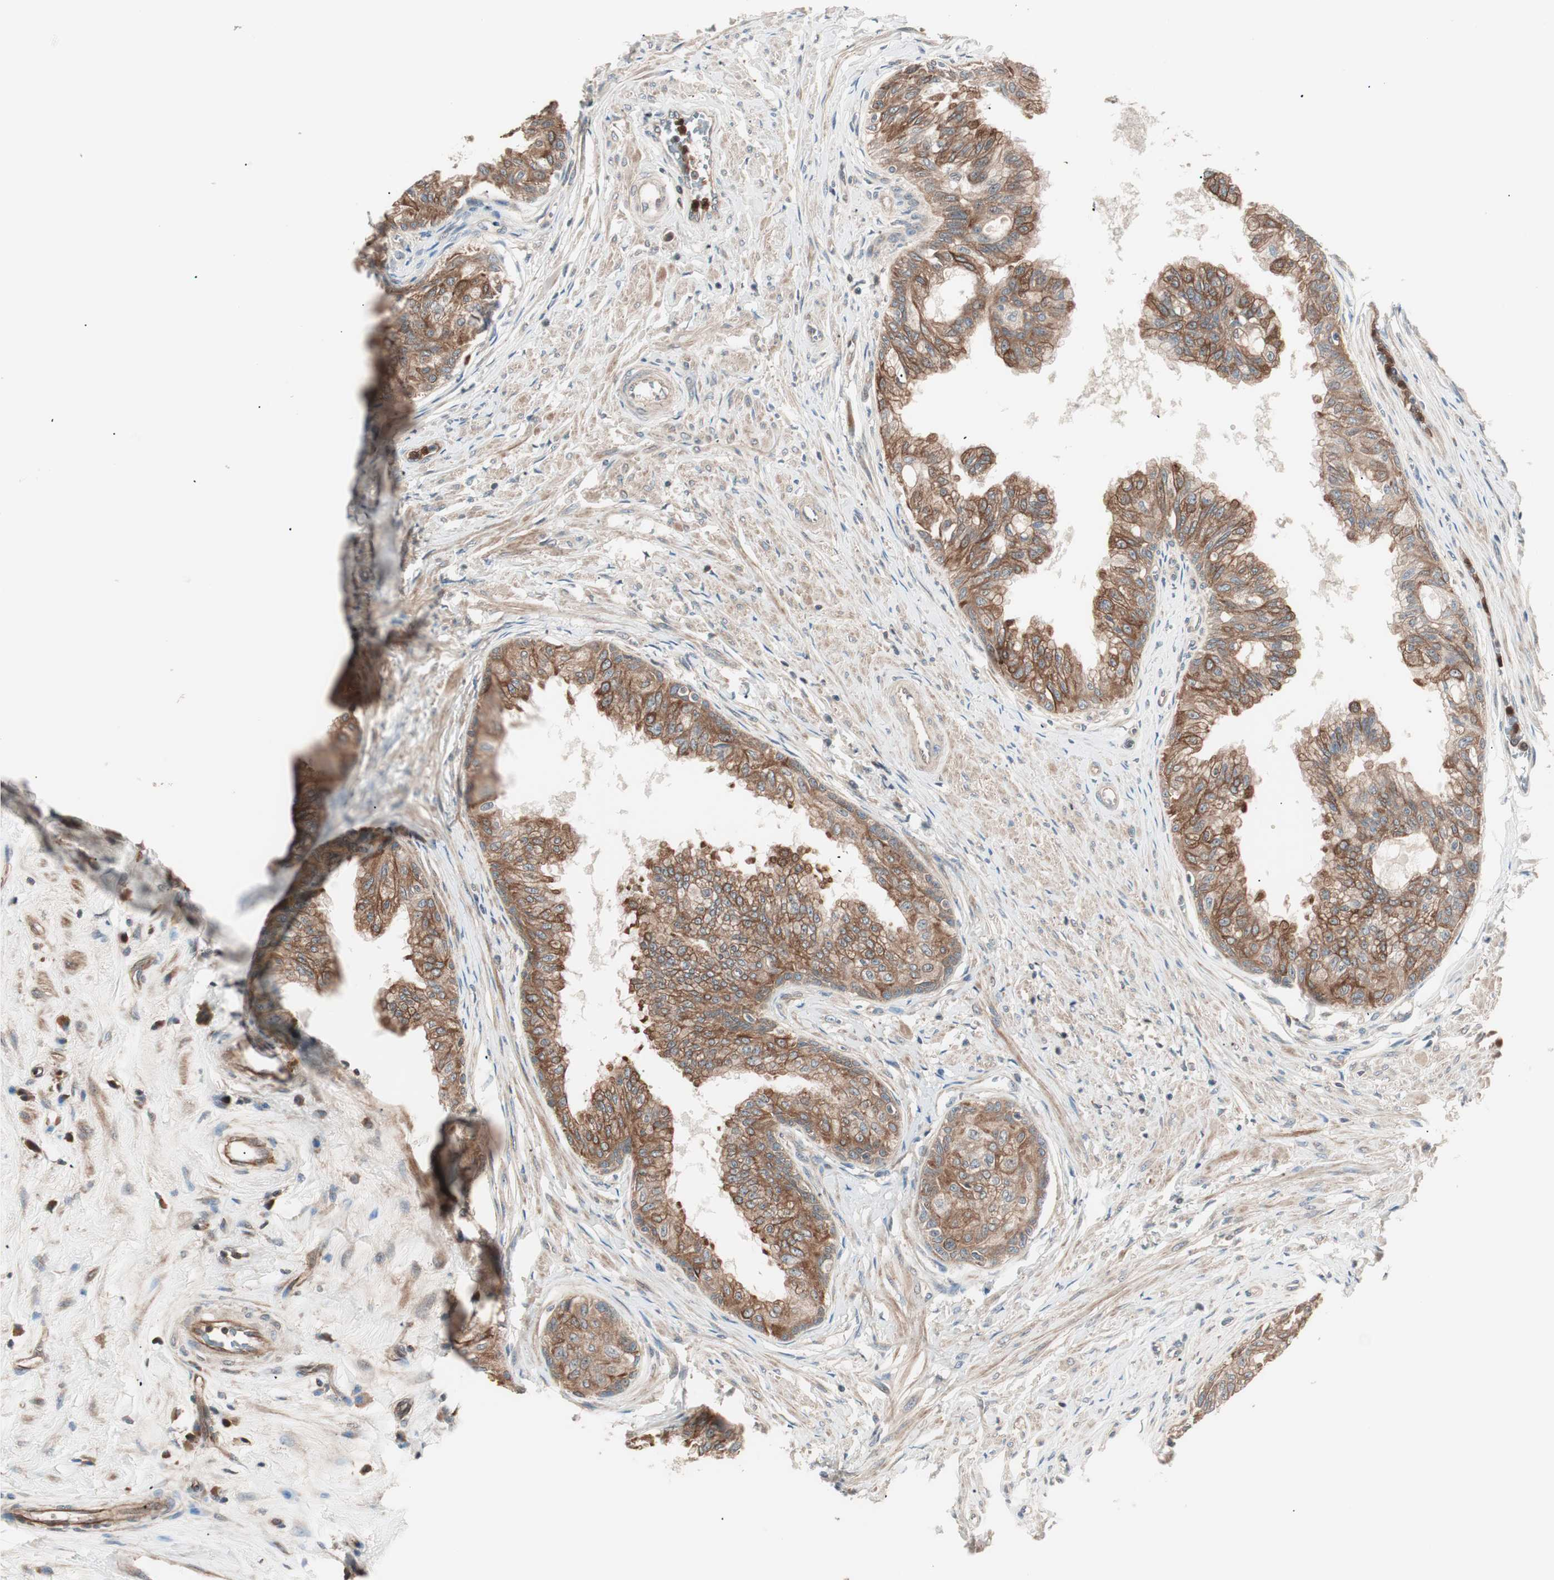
{"staining": {"intensity": "strong", "quantity": ">75%", "location": "cytoplasmic/membranous"}, "tissue": "prostate", "cell_type": "Glandular cells", "image_type": "normal", "snomed": [{"axis": "morphology", "description": "Normal tissue, NOS"}, {"axis": "topography", "description": "Prostate"}, {"axis": "topography", "description": "Seminal veicle"}], "caption": "Human prostate stained for a protein (brown) reveals strong cytoplasmic/membranous positive positivity in about >75% of glandular cells.", "gene": "TSG101", "patient": {"sex": "male", "age": 60}}